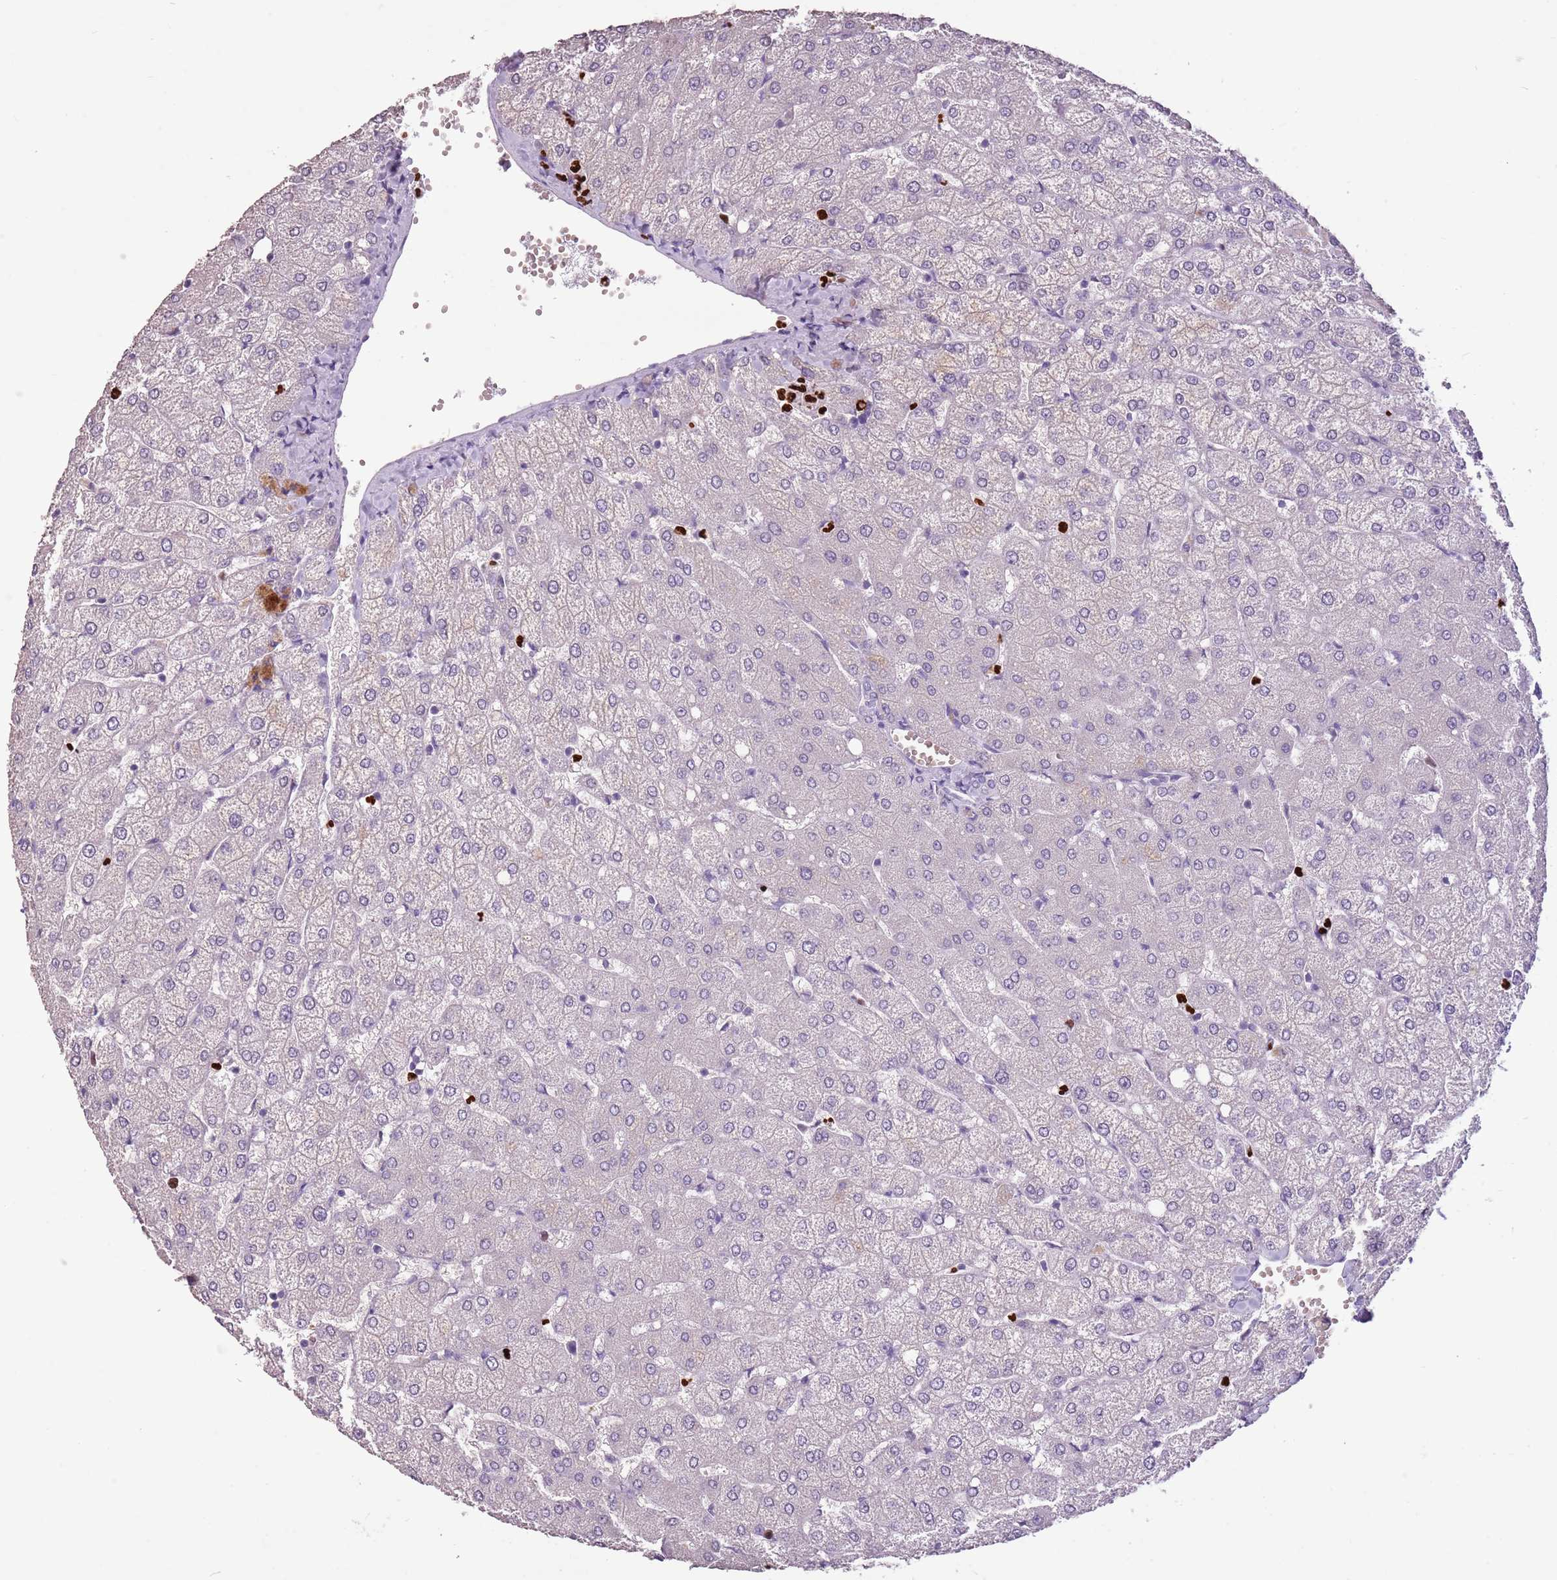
{"staining": {"intensity": "negative", "quantity": "none", "location": "none"}, "tissue": "liver", "cell_type": "Cholangiocytes", "image_type": "normal", "snomed": [{"axis": "morphology", "description": "Normal tissue, NOS"}, {"axis": "topography", "description": "Liver"}], "caption": "The immunohistochemistry micrograph has no significant expression in cholangiocytes of liver.", "gene": "CELF6", "patient": {"sex": "female", "age": 54}}